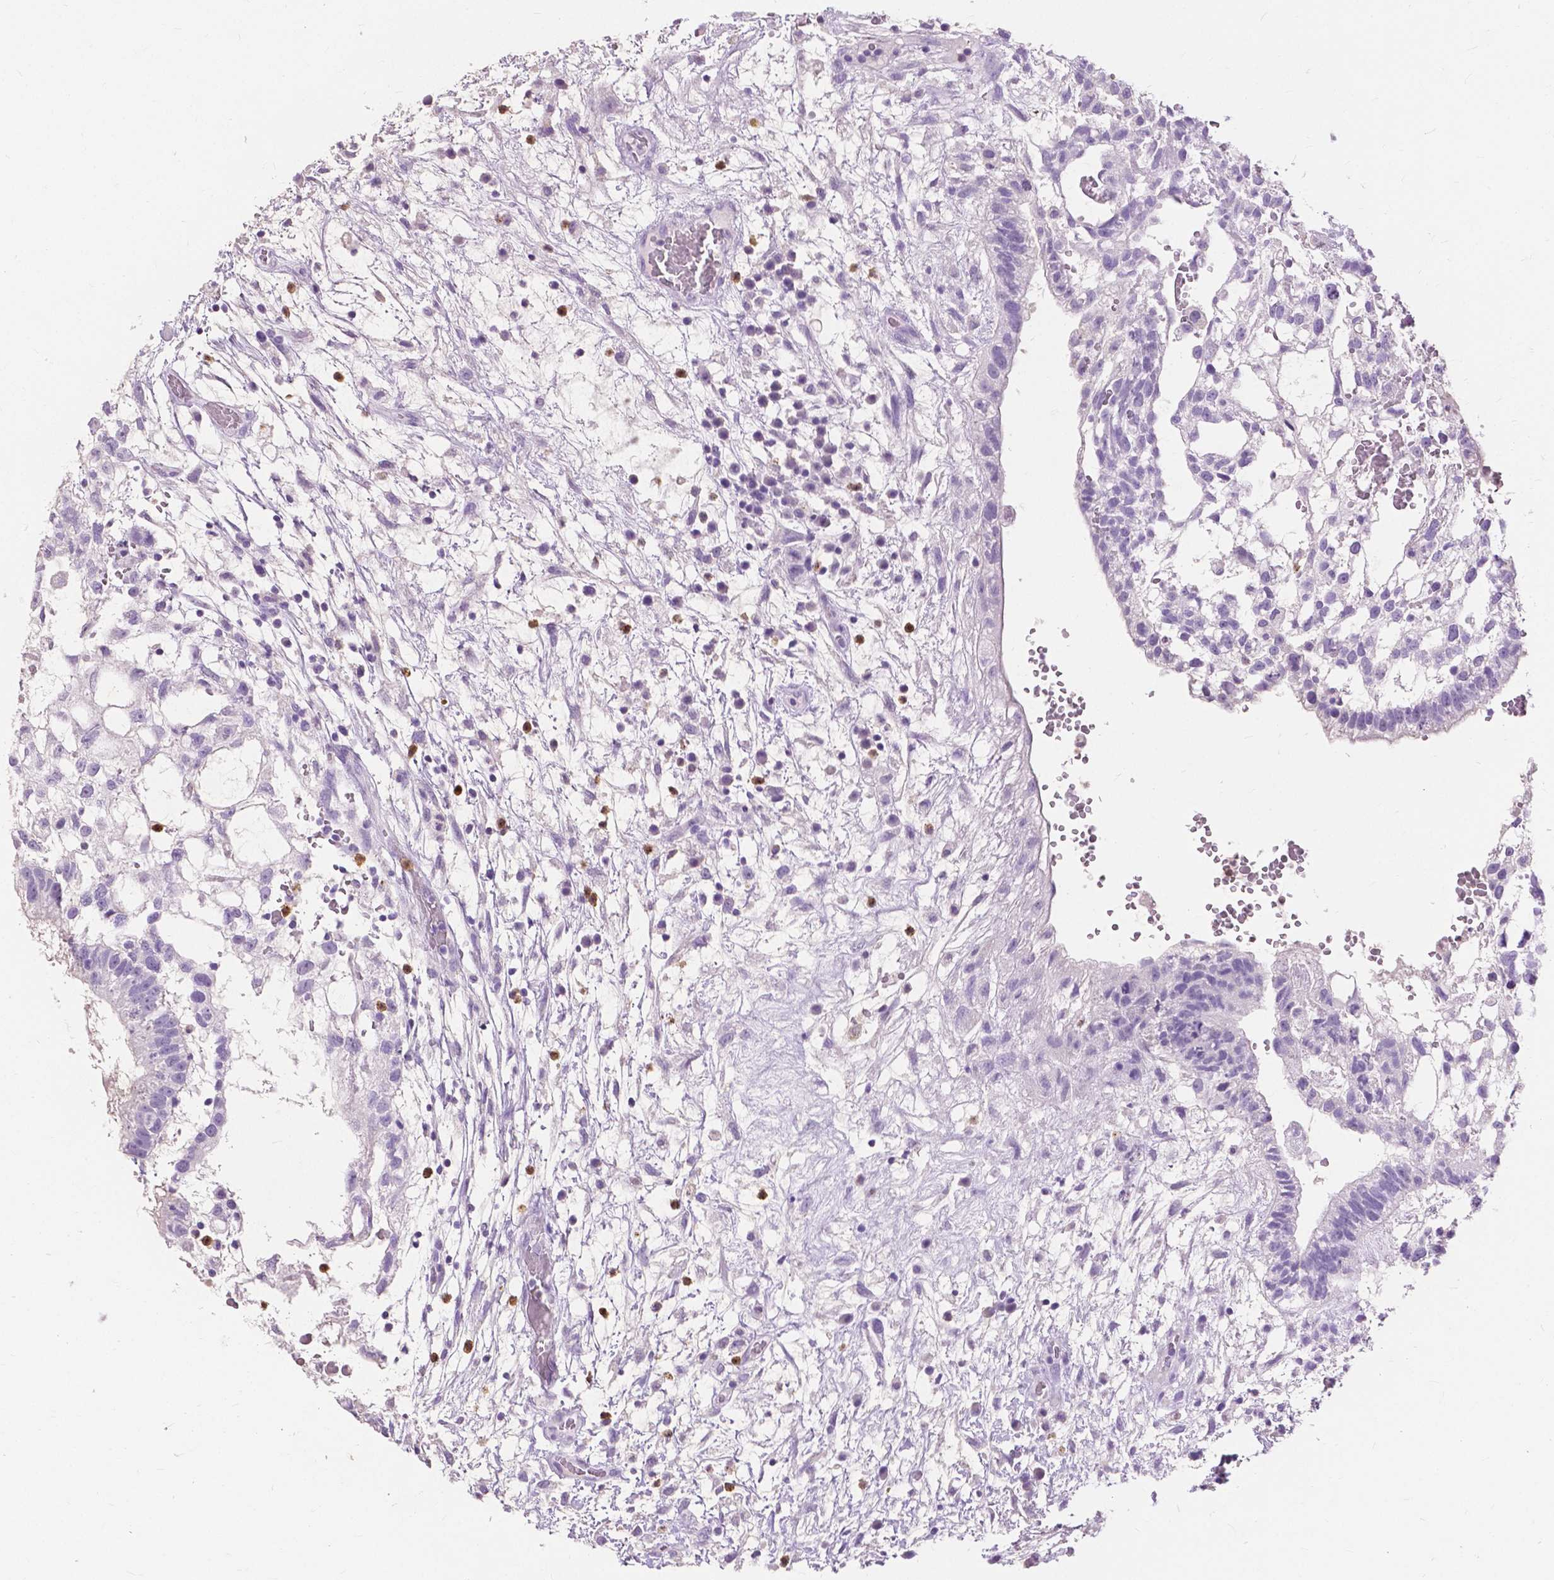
{"staining": {"intensity": "negative", "quantity": "none", "location": "none"}, "tissue": "testis cancer", "cell_type": "Tumor cells", "image_type": "cancer", "snomed": [{"axis": "morphology", "description": "Normal tissue, NOS"}, {"axis": "morphology", "description": "Carcinoma, Embryonal, NOS"}, {"axis": "topography", "description": "Testis"}], "caption": "Immunohistochemistry image of human embryonal carcinoma (testis) stained for a protein (brown), which reveals no expression in tumor cells.", "gene": "CXCR2", "patient": {"sex": "male", "age": 32}}